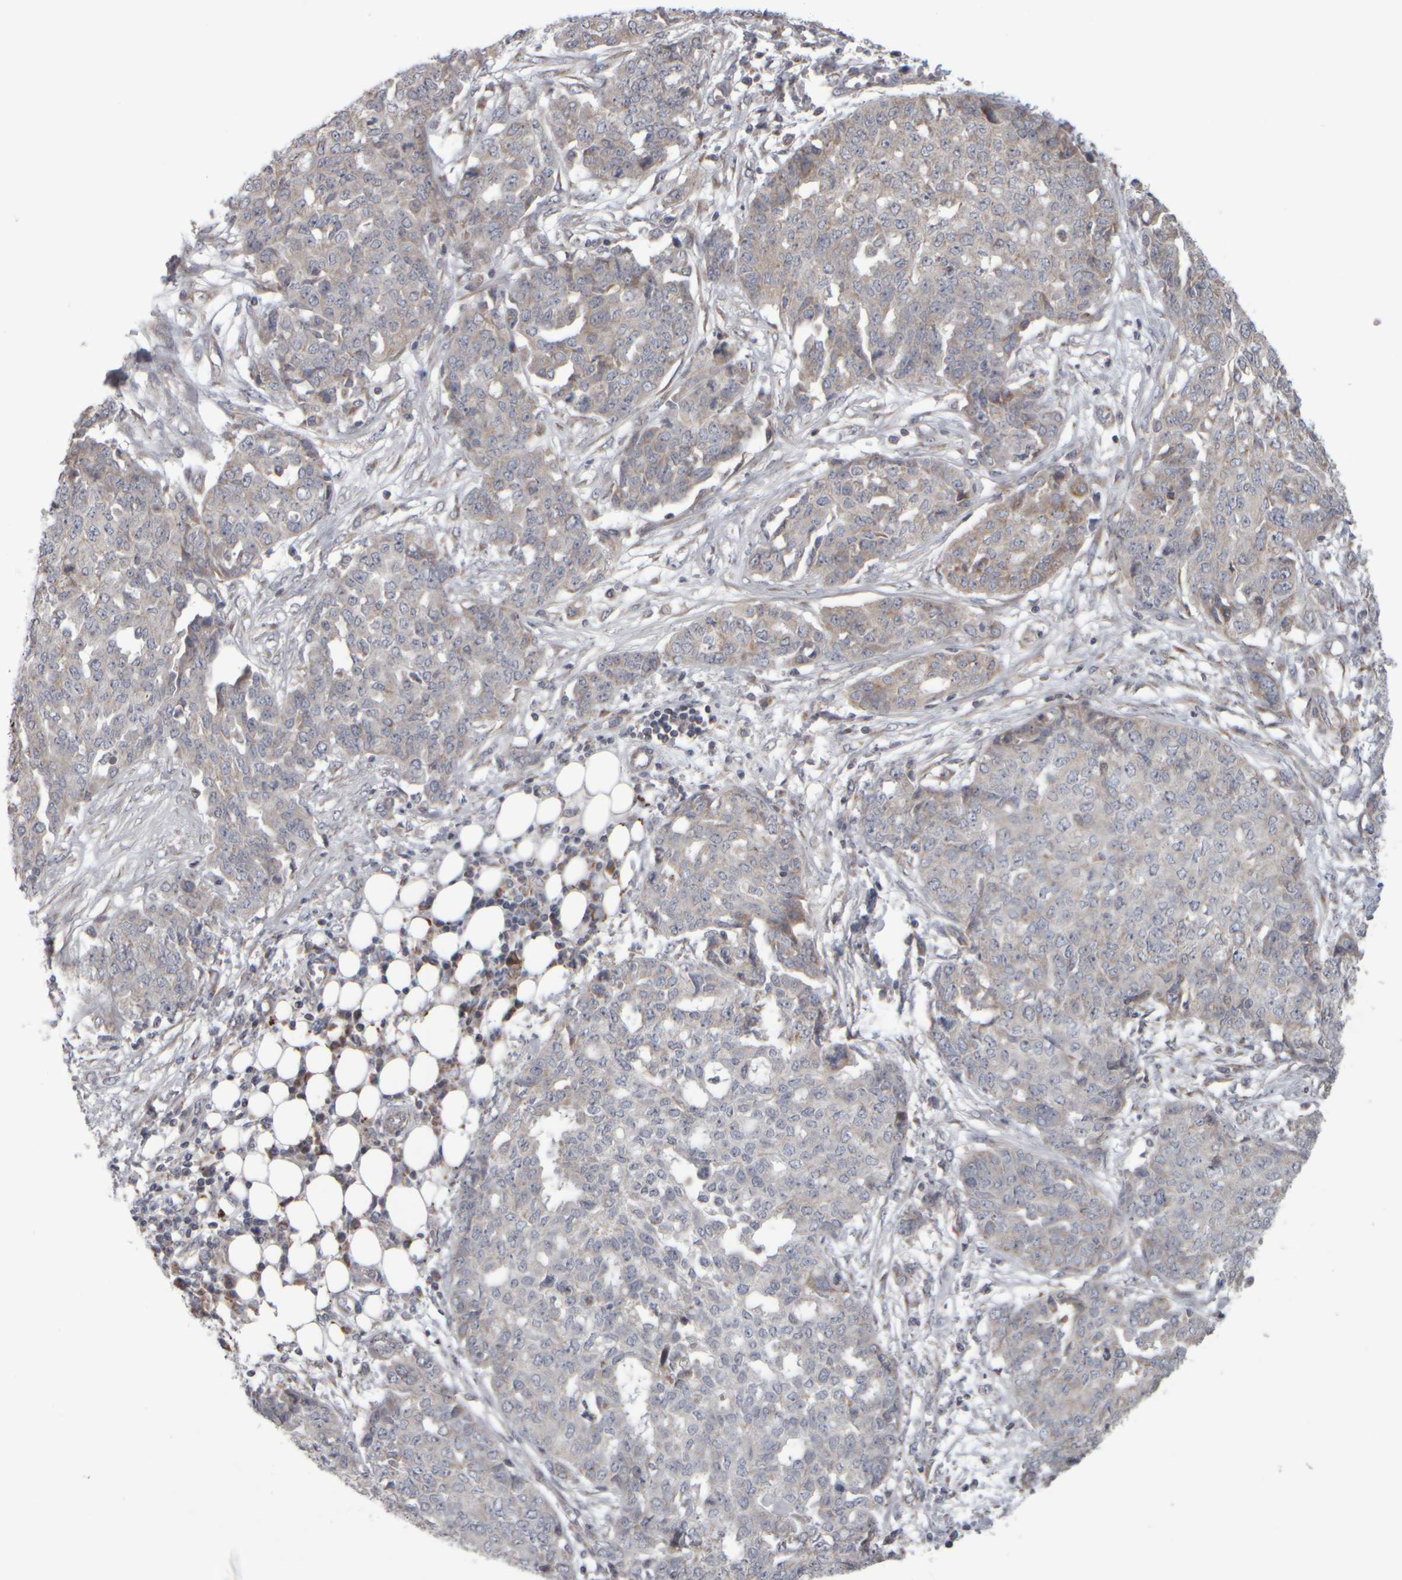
{"staining": {"intensity": "negative", "quantity": "none", "location": "none"}, "tissue": "ovarian cancer", "cell_type": "Tumor cells", "image_type": "cancer", "snomed": [{"axis": "morphology", "description": "Cystadenocarcinoma, serous, NOS"}, {"axis": "topography", "description": "Soft tissue"}, {"axis": "topography", "description": "Ovary"}], "caption": "Tumor cells are negative for brown protein staining in ovarian cancer (serous cystadenocarcinoma).", "gene": "SCO1", "patient": {"sex": "female", "age": 57}}